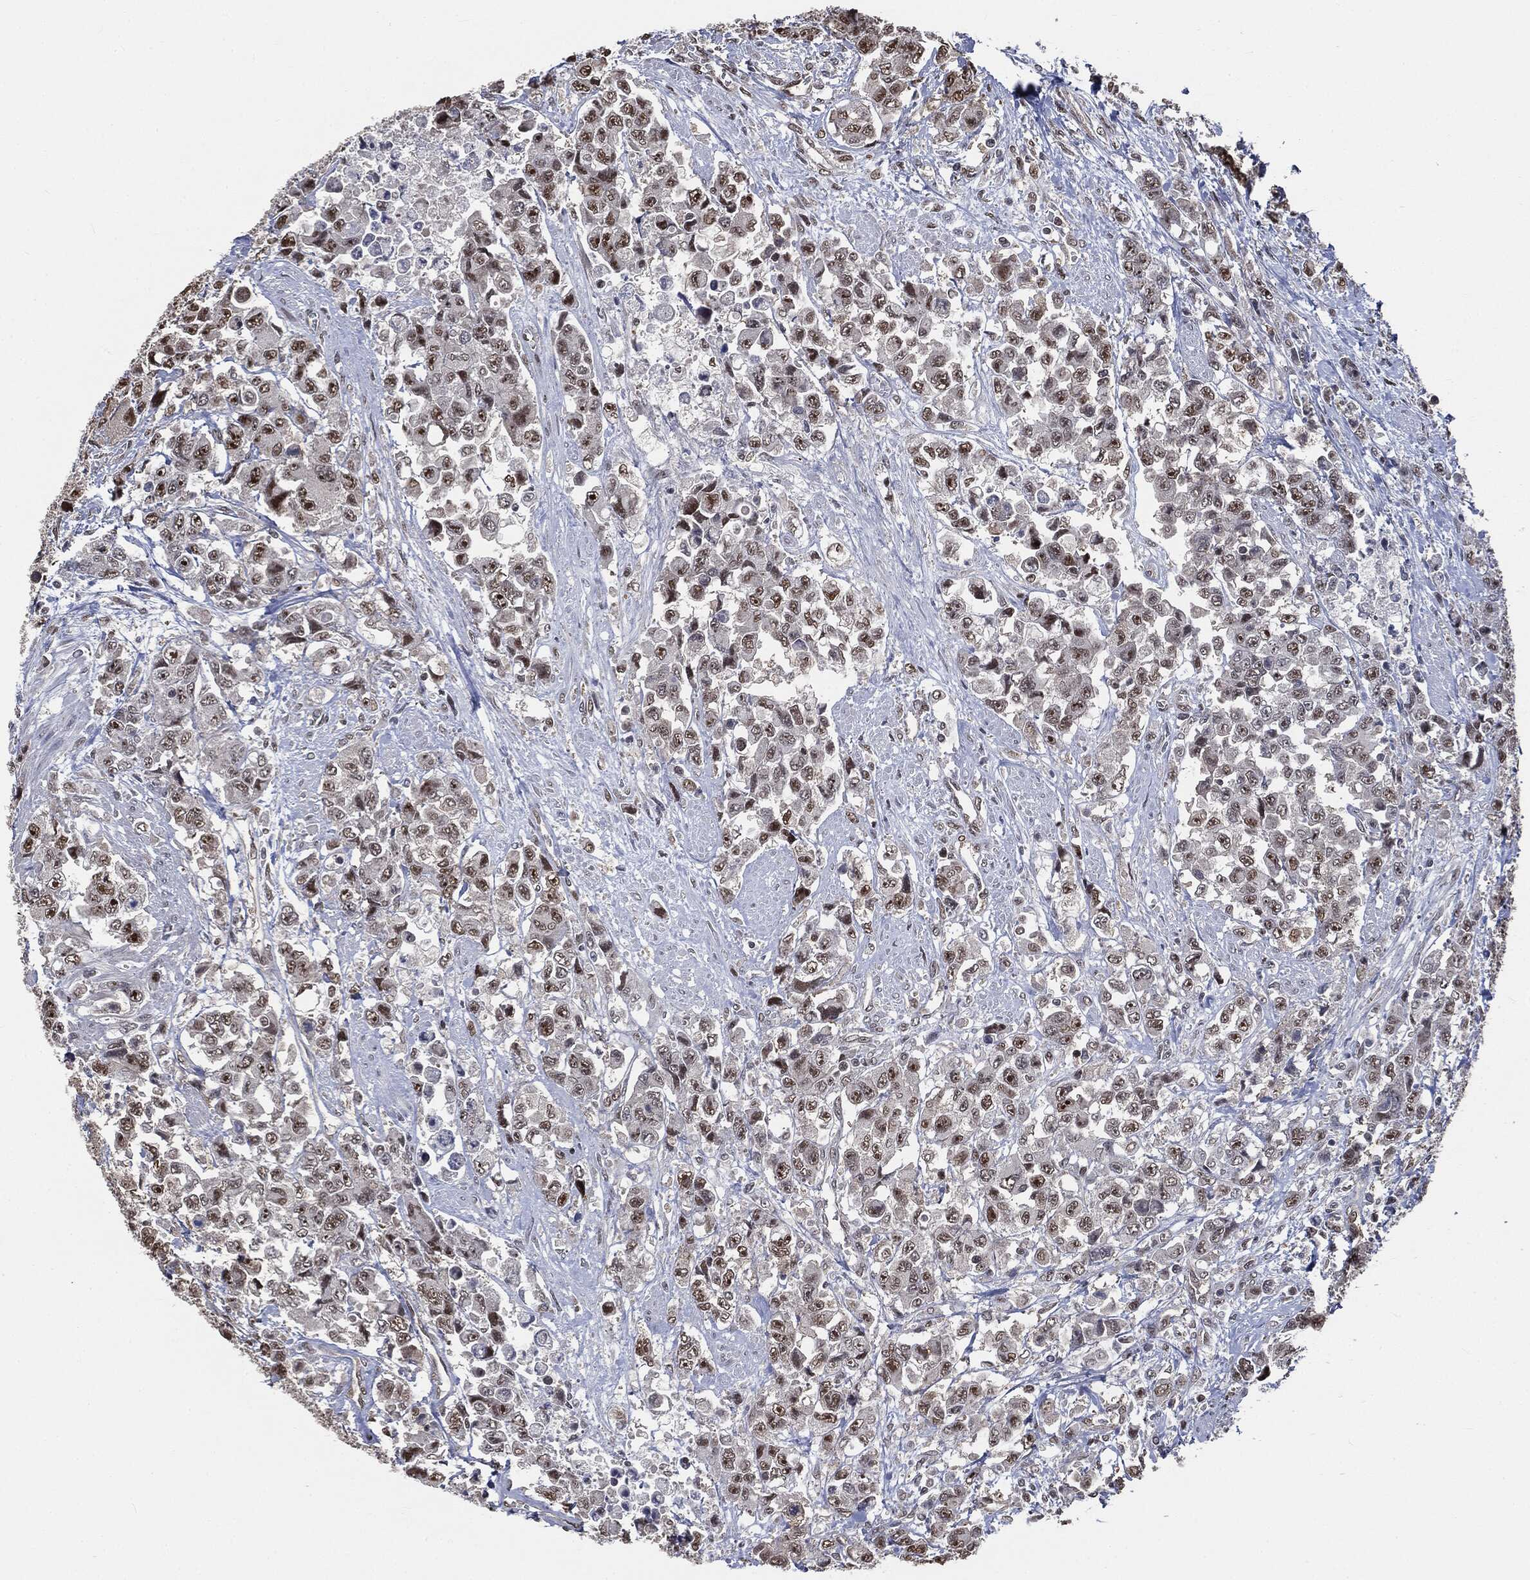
{"staining": {"intensity": "moderate", "quantity": ">75%", "location": "nuclear"}, "tissue": "urothelial cancer", "cell_type": "Tumor cells", "image_type": "cancer", "snomed": [{"axis": "morphology", "description": "Urothelial carcinoma, High grade"}, {"axis": "topography", "description": "Urinary bladder"}], "caption": "Urothelial carcinoma (high-grade) stained with DAB immunohistochemistry displays medium levels of moderate nuclear positivity in about >75% of tumor cells.", "gene": "SHLD2", "patient": {"sex": "female", "age": 78}}